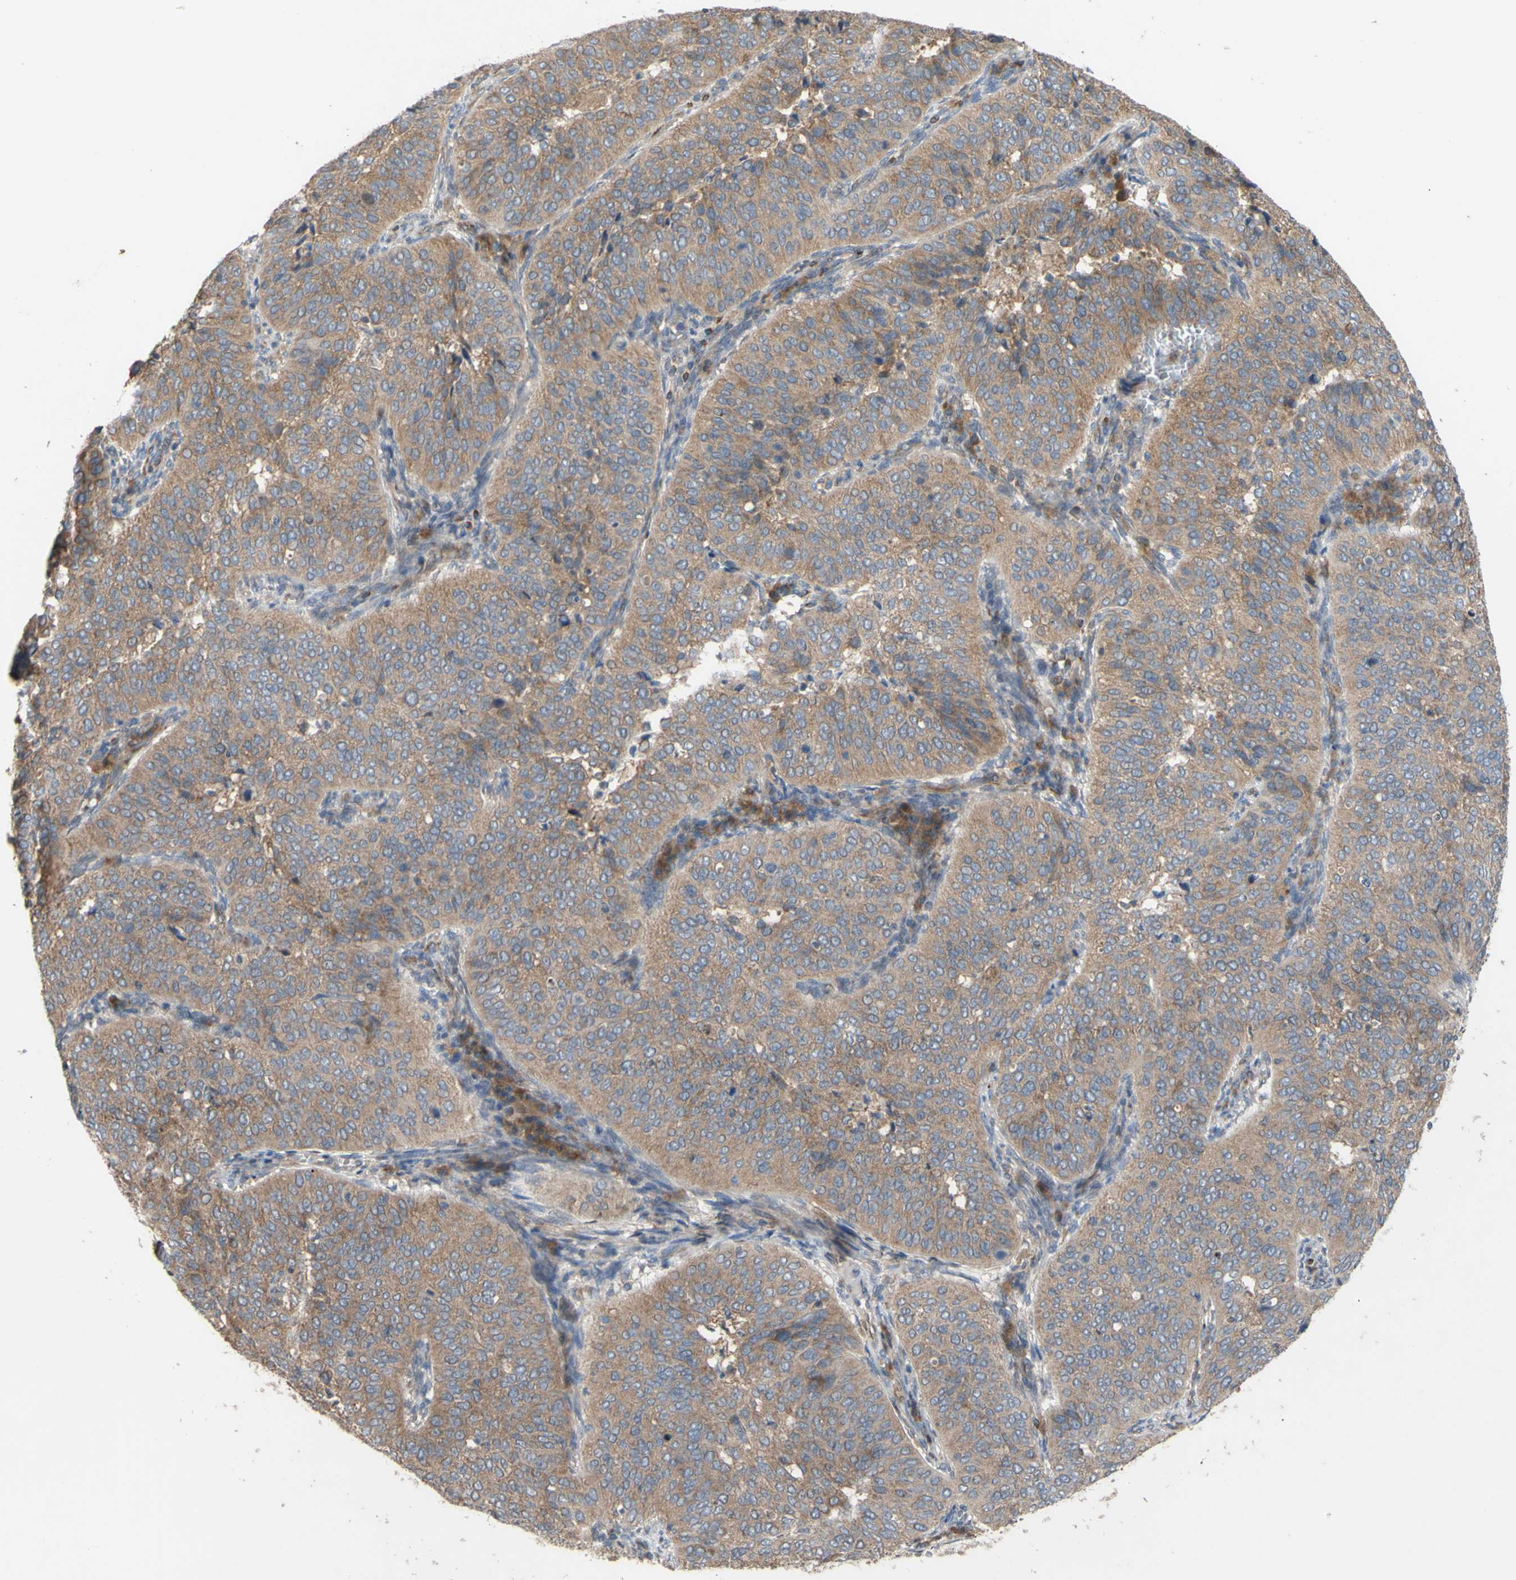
{"staining": {"intensity": "moderate", "quantity": ">75%", "location": "cytoplasmic/membranous"}, "tissue": "cervical cancer", "cell_type": "Tumor cells", "image_type": "cancer", "snomed": [{"axis": "morphology", "description": "Normal tissue, NOS"}, {"axis": "morphology", "description": "Squamous cell carcinoma, NOS"}, {"axis": "topography", "description": "Cervix"}], "caption": "Immunohistochemistry (IHC) (DAB) staining of cervical squamous cell carcinoma displays moderate cytoplasmic/membranous protein positivity in about >75% of tumor cells.", "gene": "EIF2S3", "patient": {"sex": "female", "age": 39}}